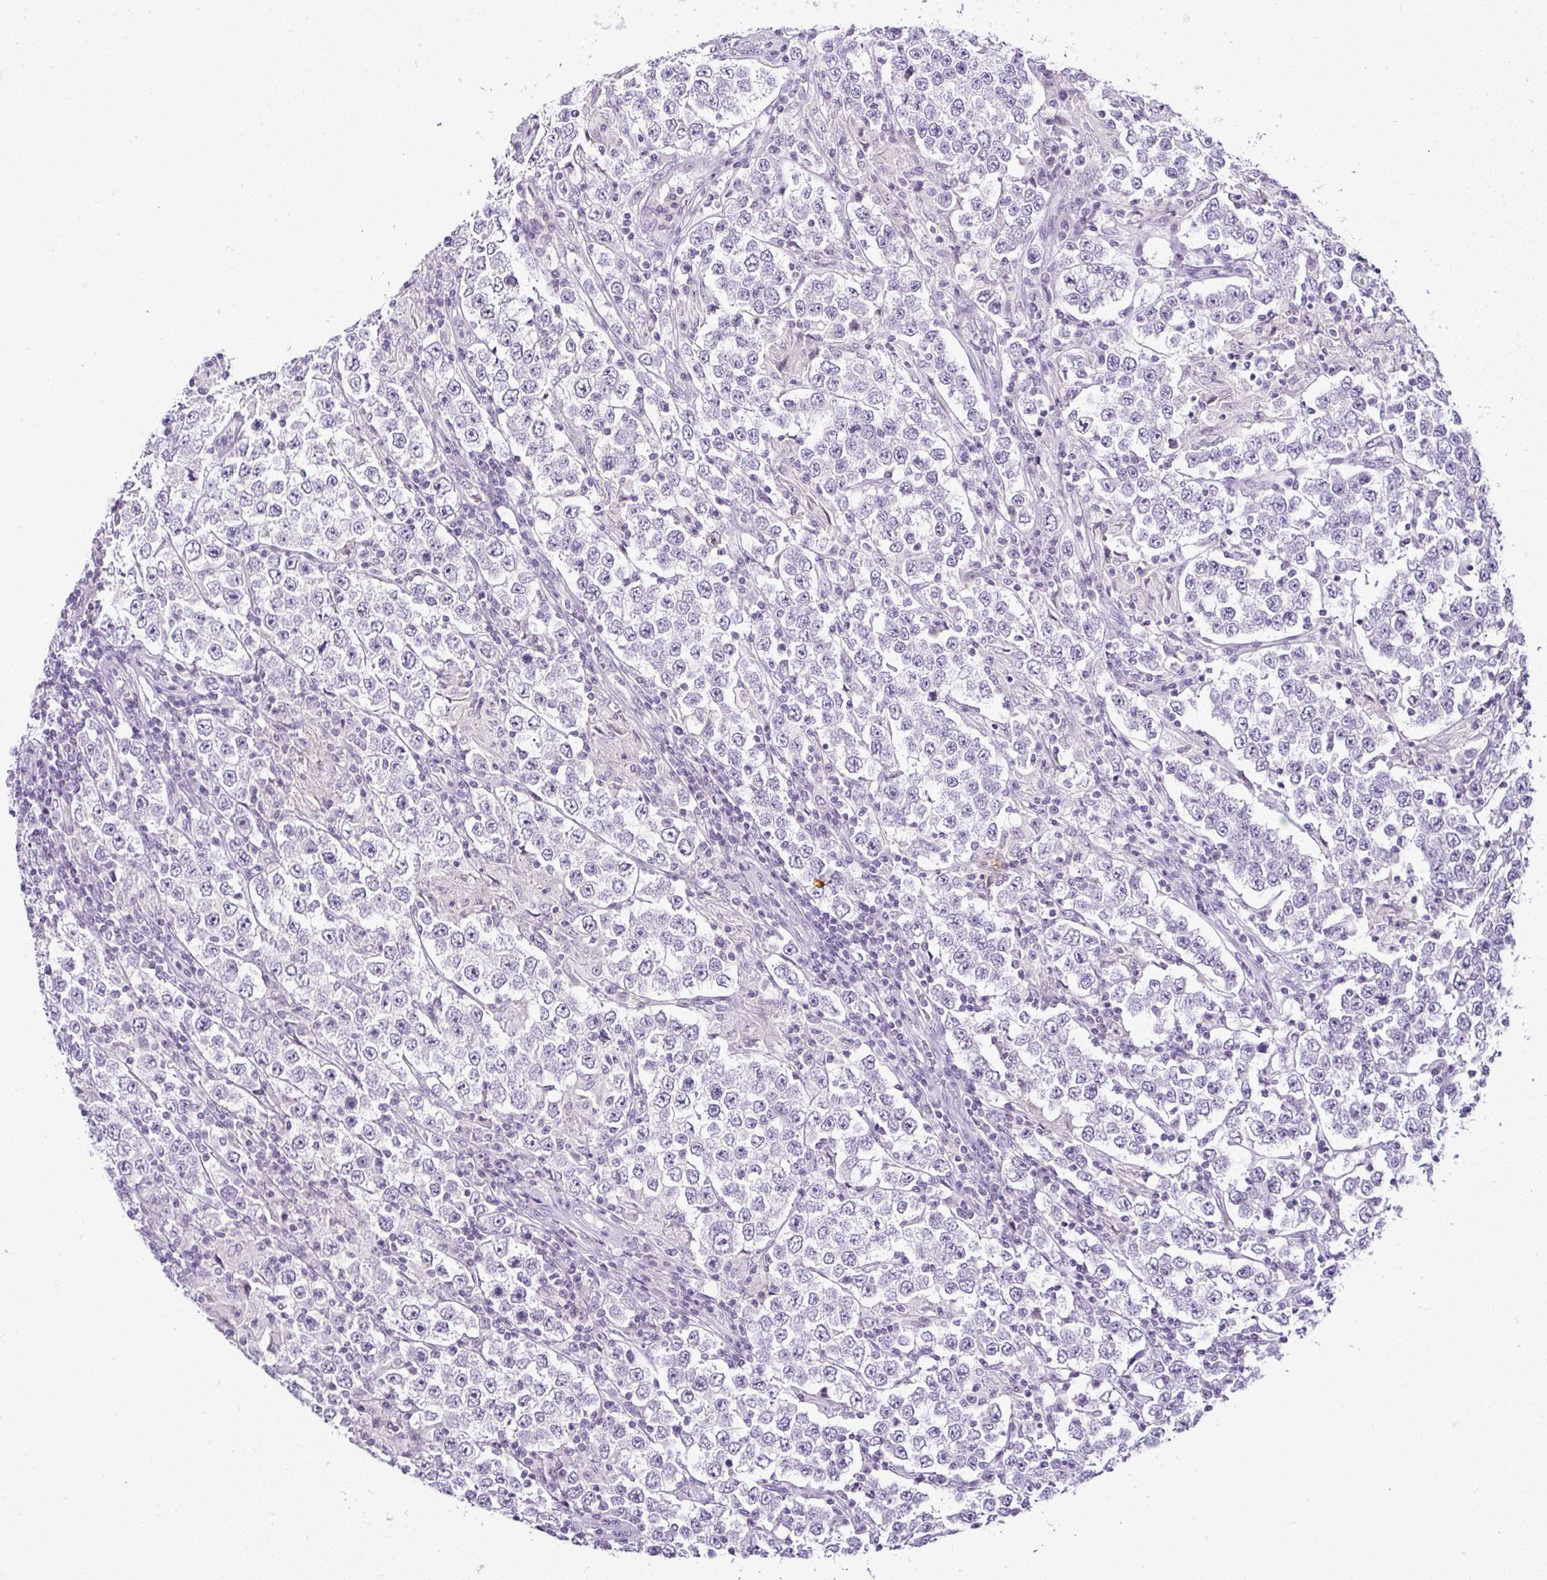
{"staining": {"intensity": "negative", "quantity": "none", "location": "none"}, "tissue": "testis cancer", "cell_type": "Tumor cells", "image_type": "cancer", "snomed": [{"axis": "morphology", "description": "Normal tissue, NOS"}, {"axis": "morphology", "description": "Urothelial carcinoma, High grade"}, {"axis": "morphology", "description": "Seminoma, NOS"}, {"axis": "morphology", "description": "Carcinoma, Embryonal, NOS"}, {"axis": "topography", "description": "Urinary bladder"}, {"axis": "topography", "description": "Testis"}], "caption": "High magnification brightfield microscopy of testis seminoma stained with DAB (3,3'-diaminobenzidine) (brown) and counterstained with hematoxylin (blue): tumor cells show no significant positivity.", "gene": "SERPINB3", "patient": {"sex": "male", "age": 41}}